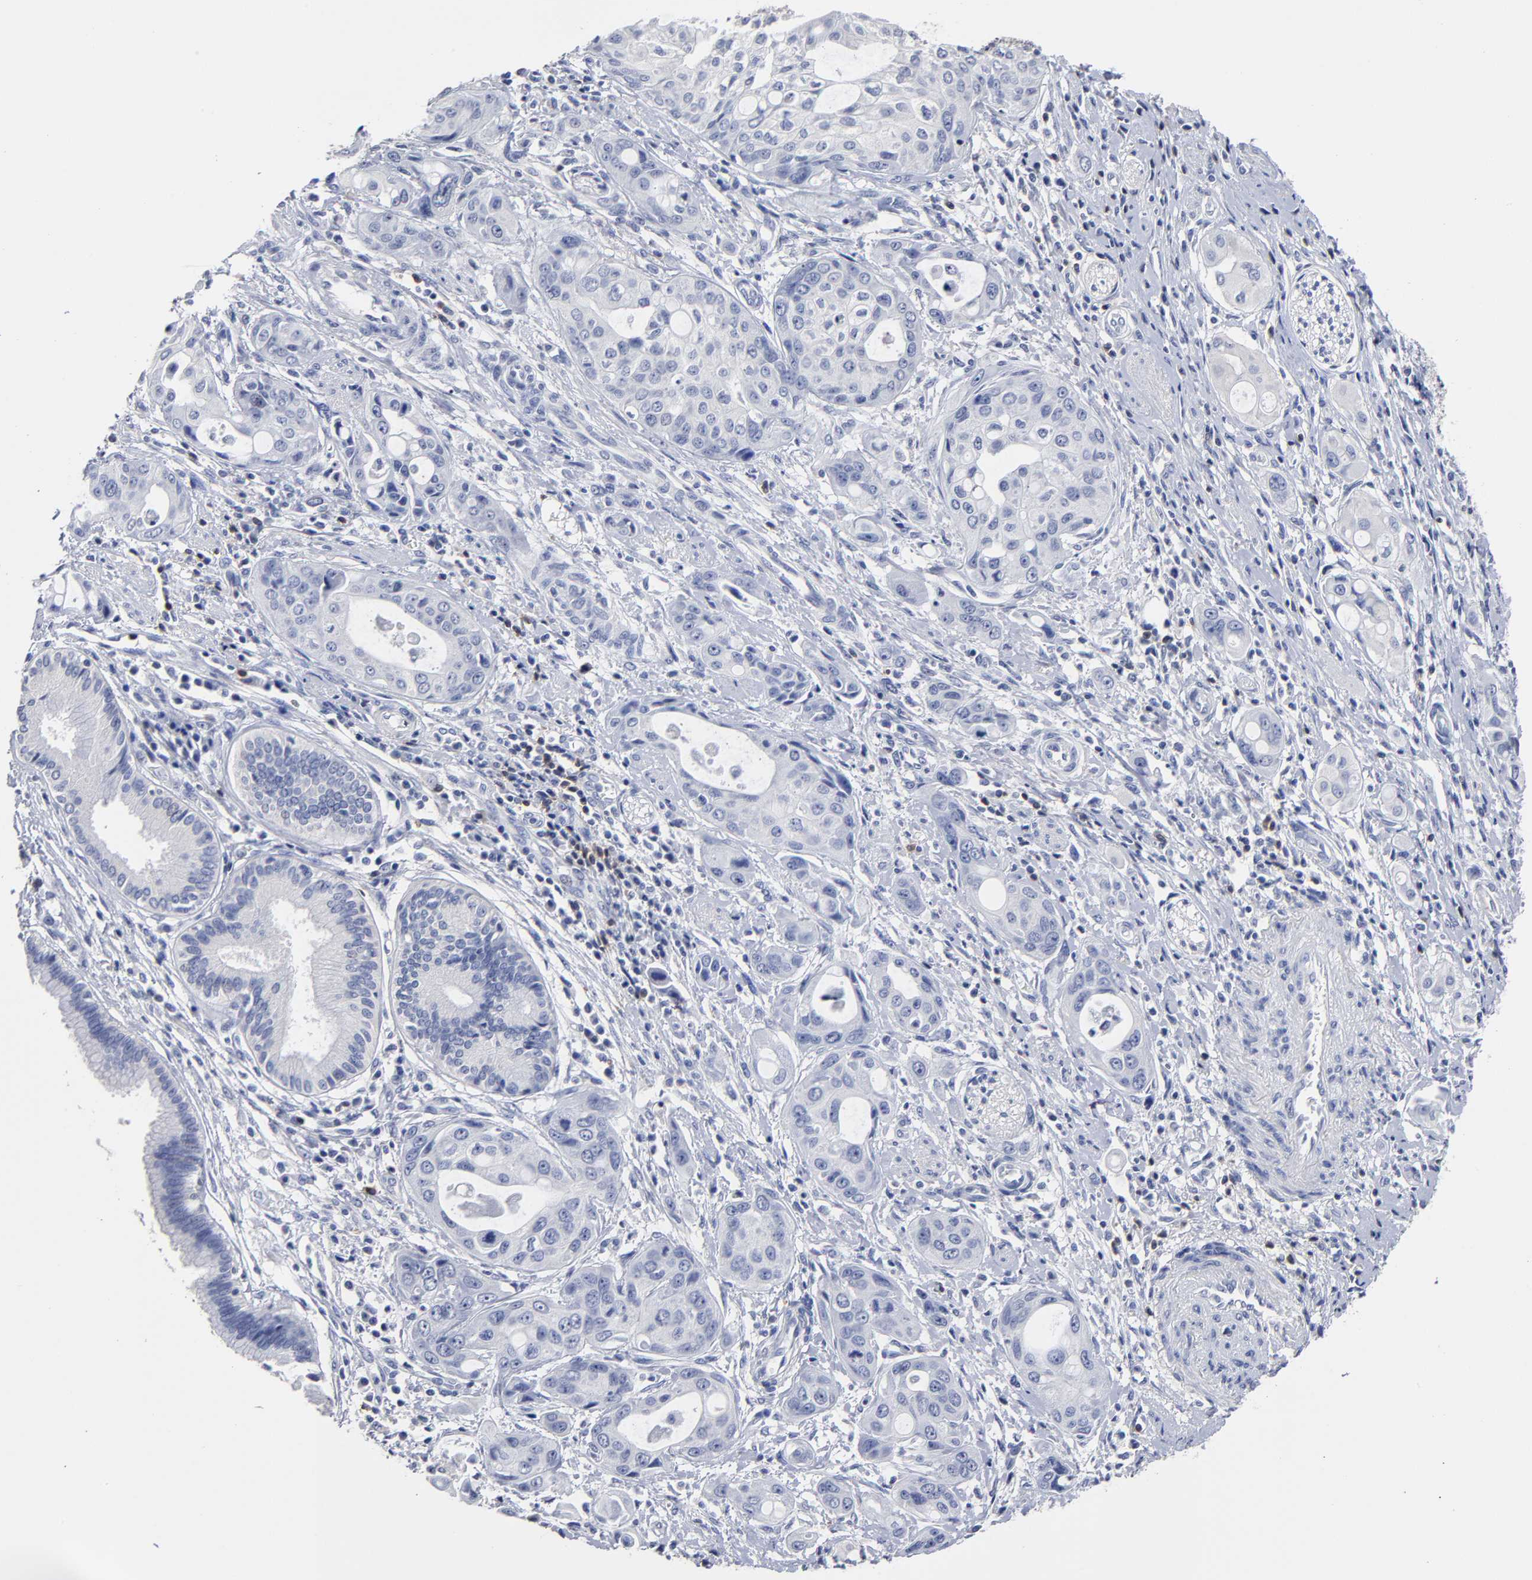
{"staining": {"intensity": "negative", "quantity": "none", "location": "none"}, "tissue": "pancreatic cancer", "cell_type": "Tumor cells", "image_type": "cancer", "snomed": [{"axis": "morphology", "description": "Adenocarcinoma, NOS"}, {"axis": "topography", "description": "Pancreas"}], "caption": "A photomicrograph of pancreatic cancer stained for a protein displays no brown staining in tumor cells.", "gene": "TRAT1", "patient": {"sex": "female", "age": 60}}